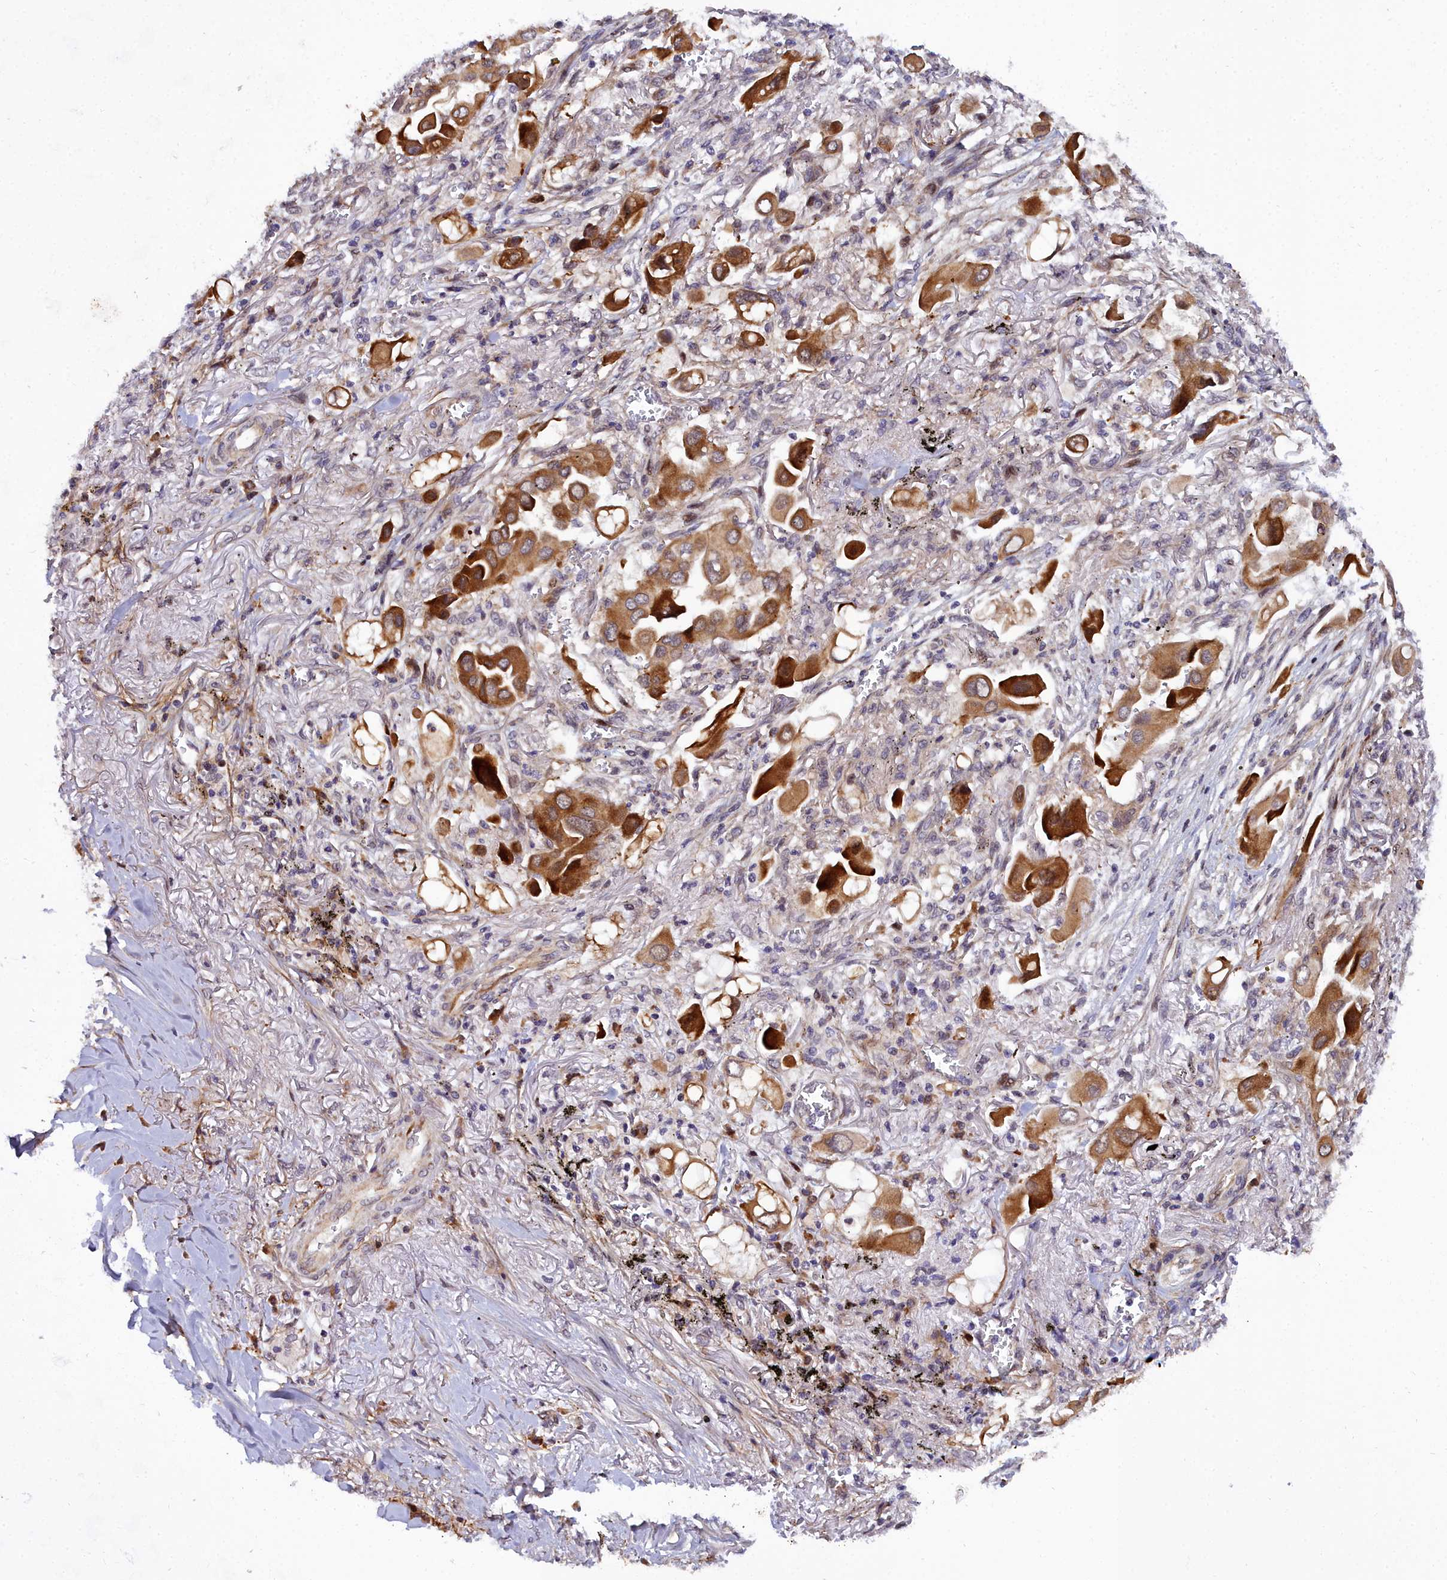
{"staining": {"intensity": "strong", "quantity": "25%-75%", "location": "cytoplasmic/membranous"}, "tissue": "lung cancer", "cell_type": "Tumor cells", "image_type": "cancer", "snomed": [{"axis": "morphology", "description": "Adenocarcinoma, NOS"}, {"axis": "topography", "description": "Lung"}], "caption": "Tumor cells display strong cytoplasmic/membranous positivity in about 25%-75% of cells in lung adenocarcinoma. The staining was performed using DAB to visualize the protein expression in brown, while the nuclei were stained in blue with hematoxylin (Magnification: 20x).", "gene": "MRPS11", "patient": {"sex": "female", "age": 76}}